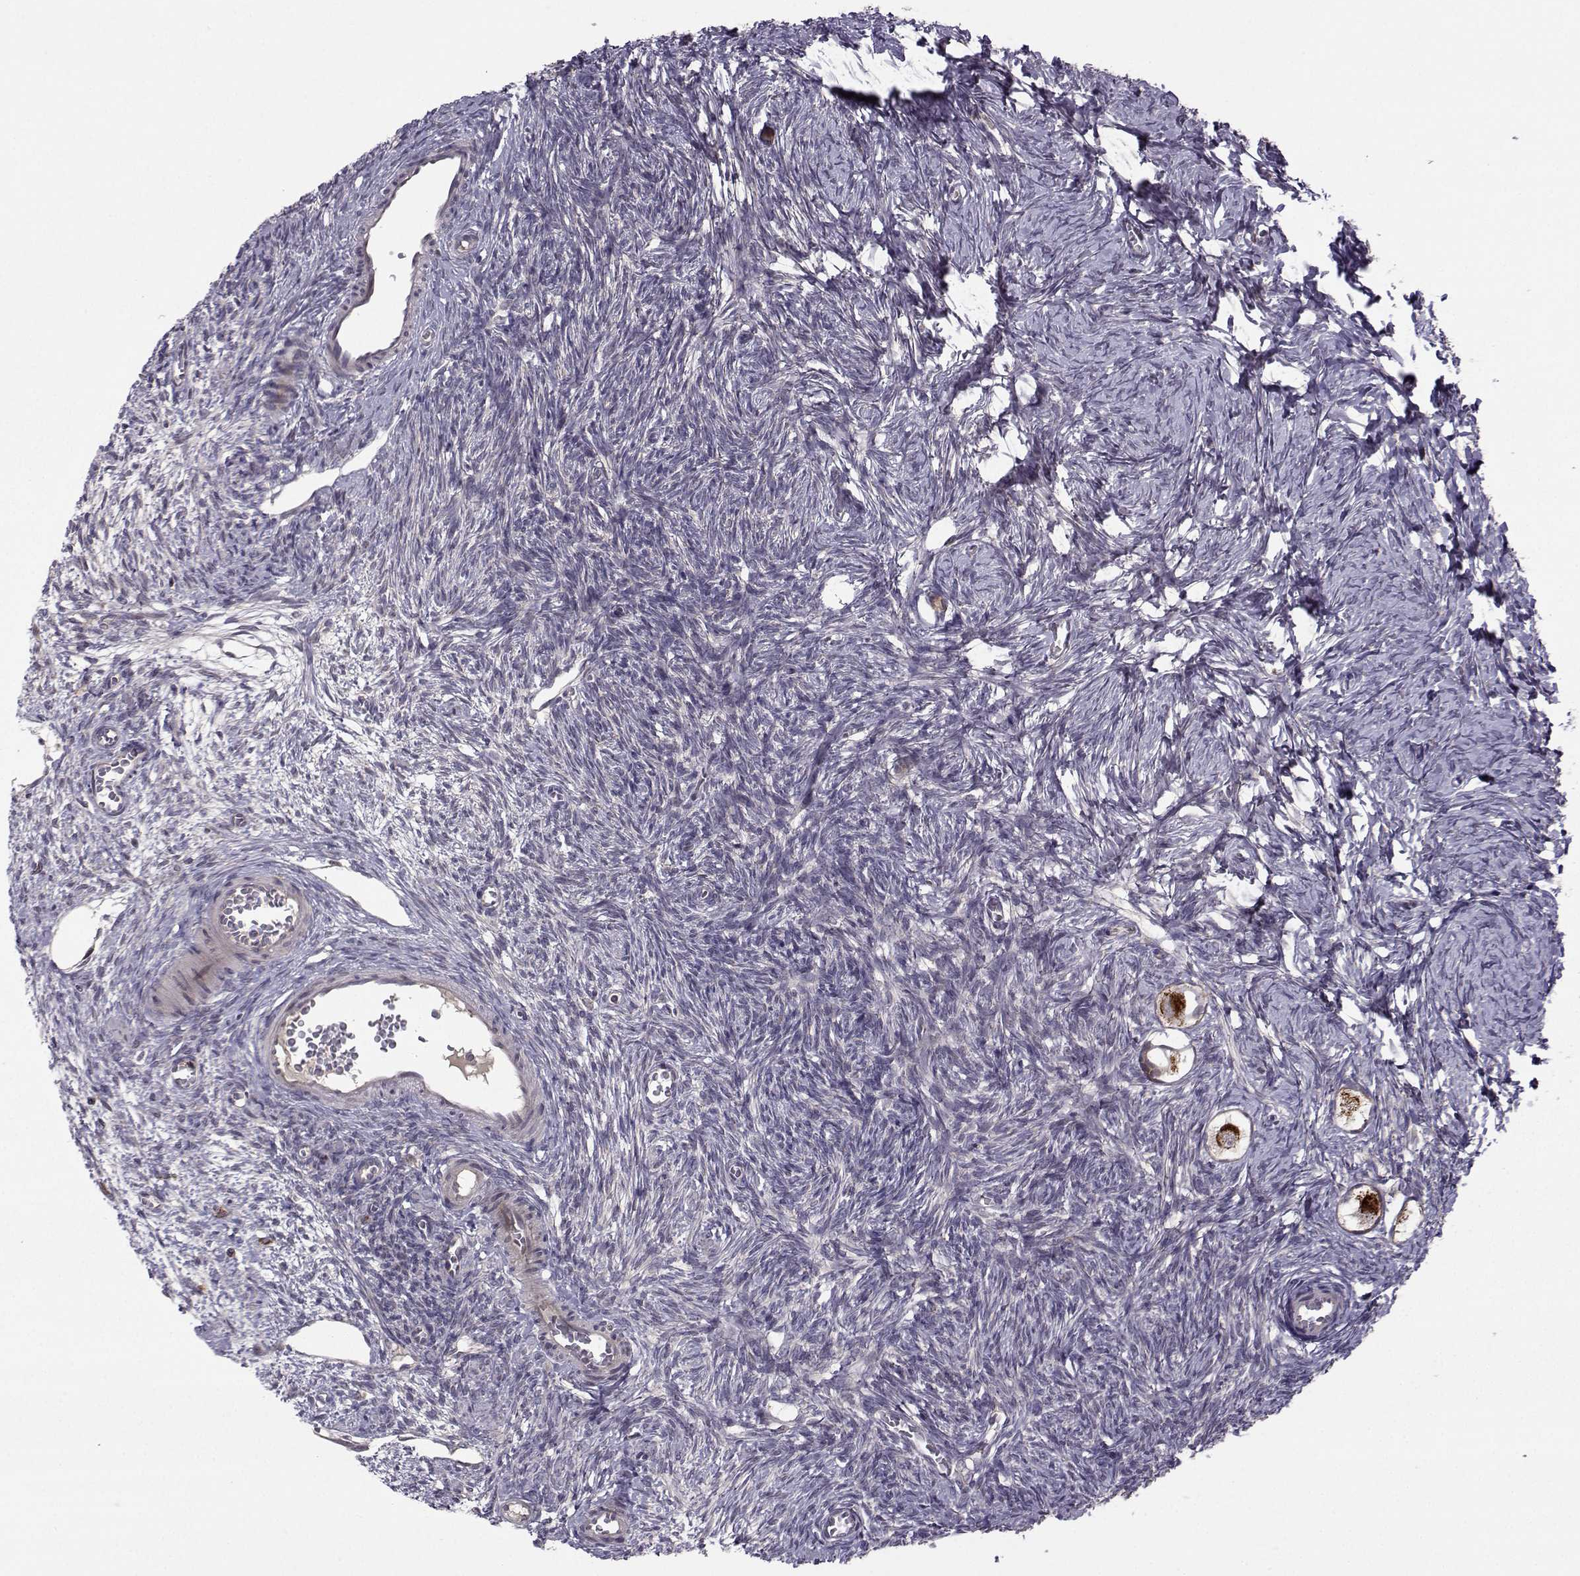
{"staining": {"intensity": "strong", "quantity": ">75%", "location": "cytoplasmic/membranous"}, "tissue": "ovary", "cell_type": "Follicle cells", "image_type": "normal", "snomed": [{"axis": "morphology", "description": "Normal tissue, NOS"}, {"axis": "topography", "description": "Ovary"}], "caption": "A micrograph of human ovary stained for a protein shows strong cytoplasmic/membranous brown staining in follicle cells. The staining is performed using DAB (3,3'-diaminobenzidine) brown chromogen to label protein expression. The nuclei are counter-stained blue using hematoxylin.", "gene": "NECAB3", "patient": {"sex": "female", "age": 27}}